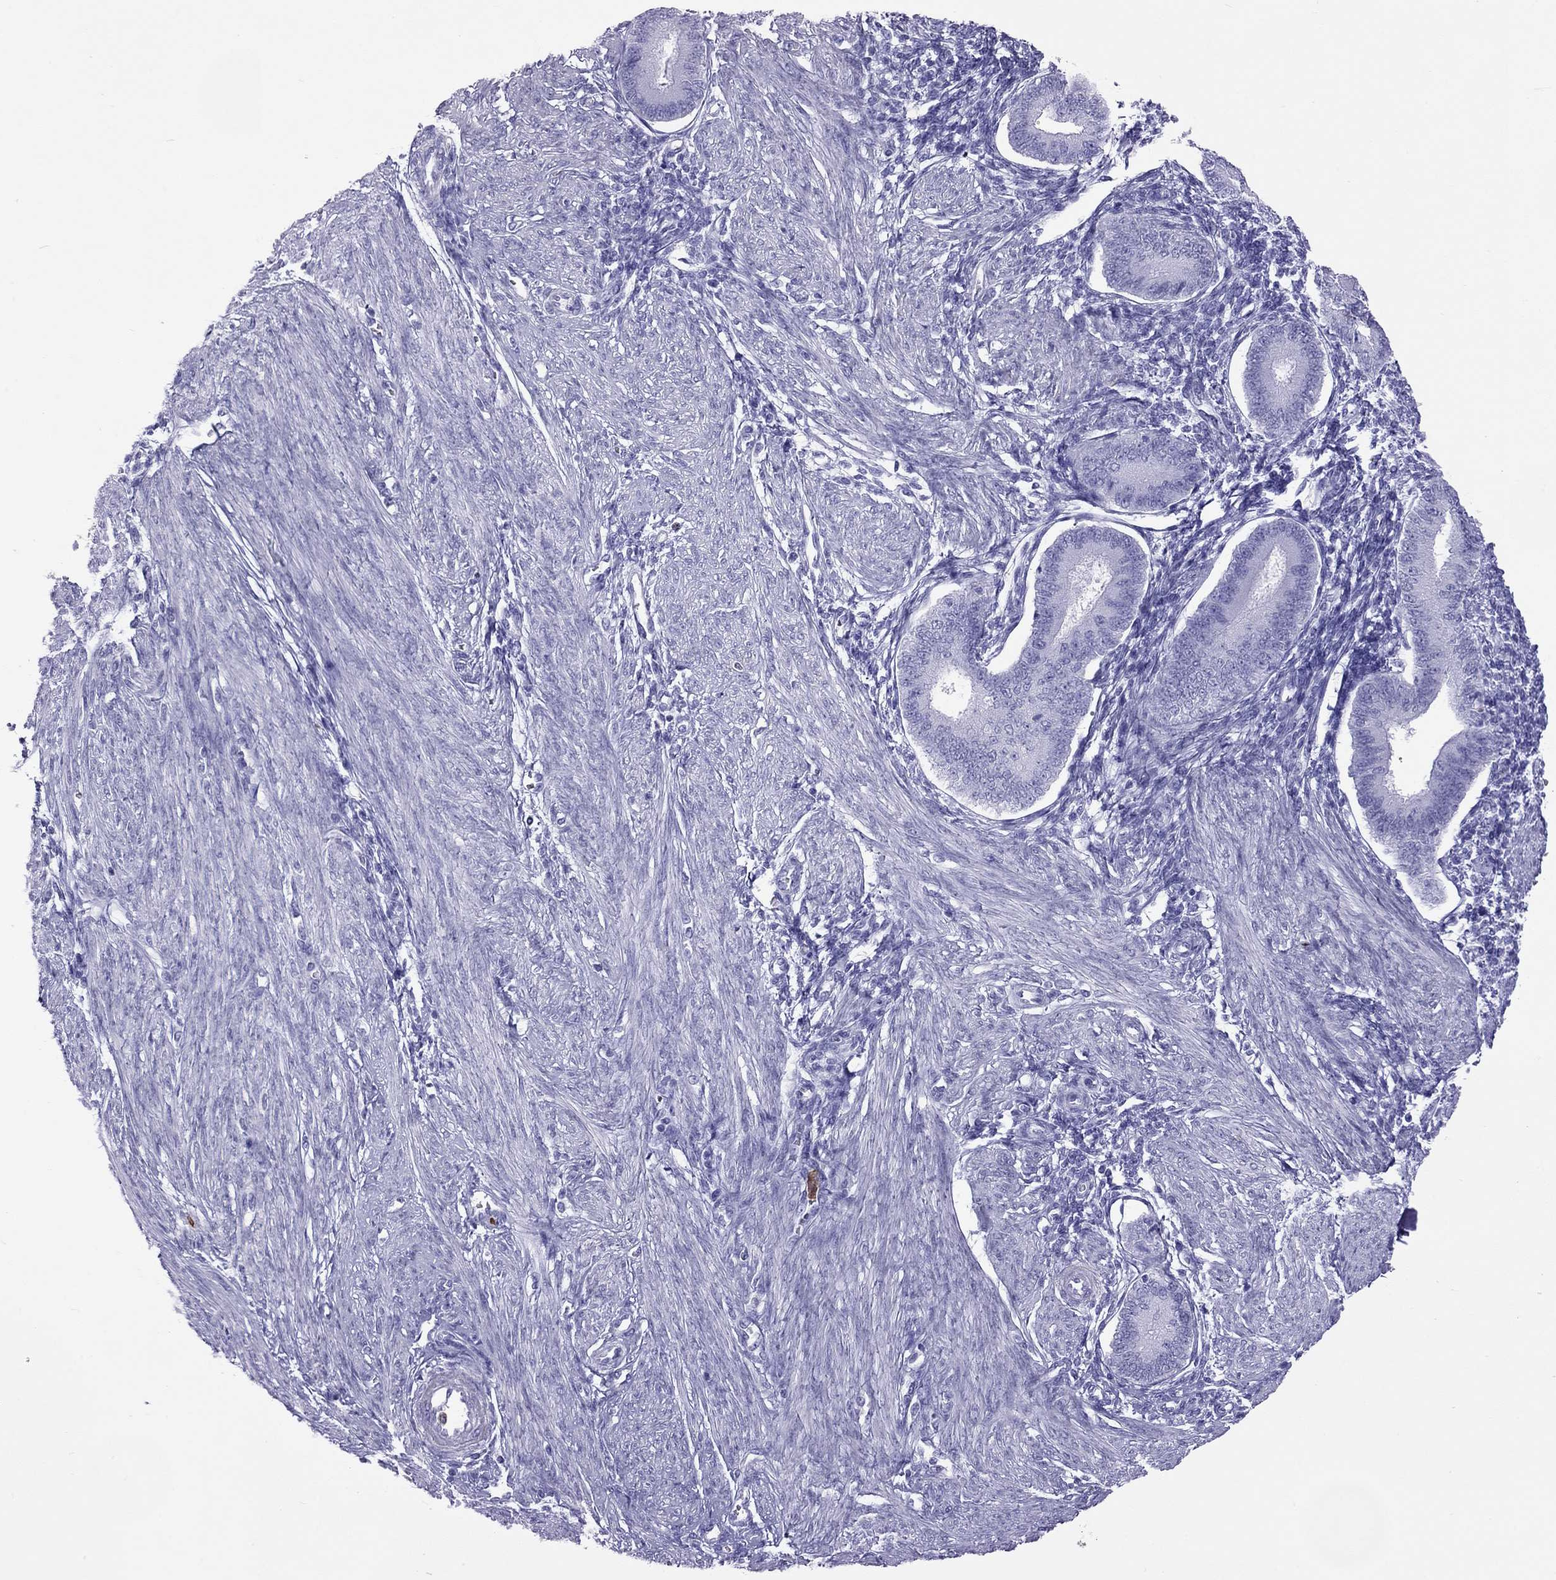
{"staining": {"intensity": "negative", "quantity": "none", "location": "none"}, "tissue": "endometrium", "cell_type": "Cells in endometrial stroma", "image_type": "normal", "snomed": [{"axis": "morphology", "description": "Normal tissue, NOS"}, {"axis": "topography", "description": "Endometrium"}], "caption": "An immunohistochemistry (IHC) histopathology image of unremarkable endometrium is shown. There is no staining in cells in endometrial stroma of endometrium. (Immunohistochemistry, brightfield microscopy, high magnification).", "gene": "SLAMF1", "patient": {"sex": "female", "age": 39}}